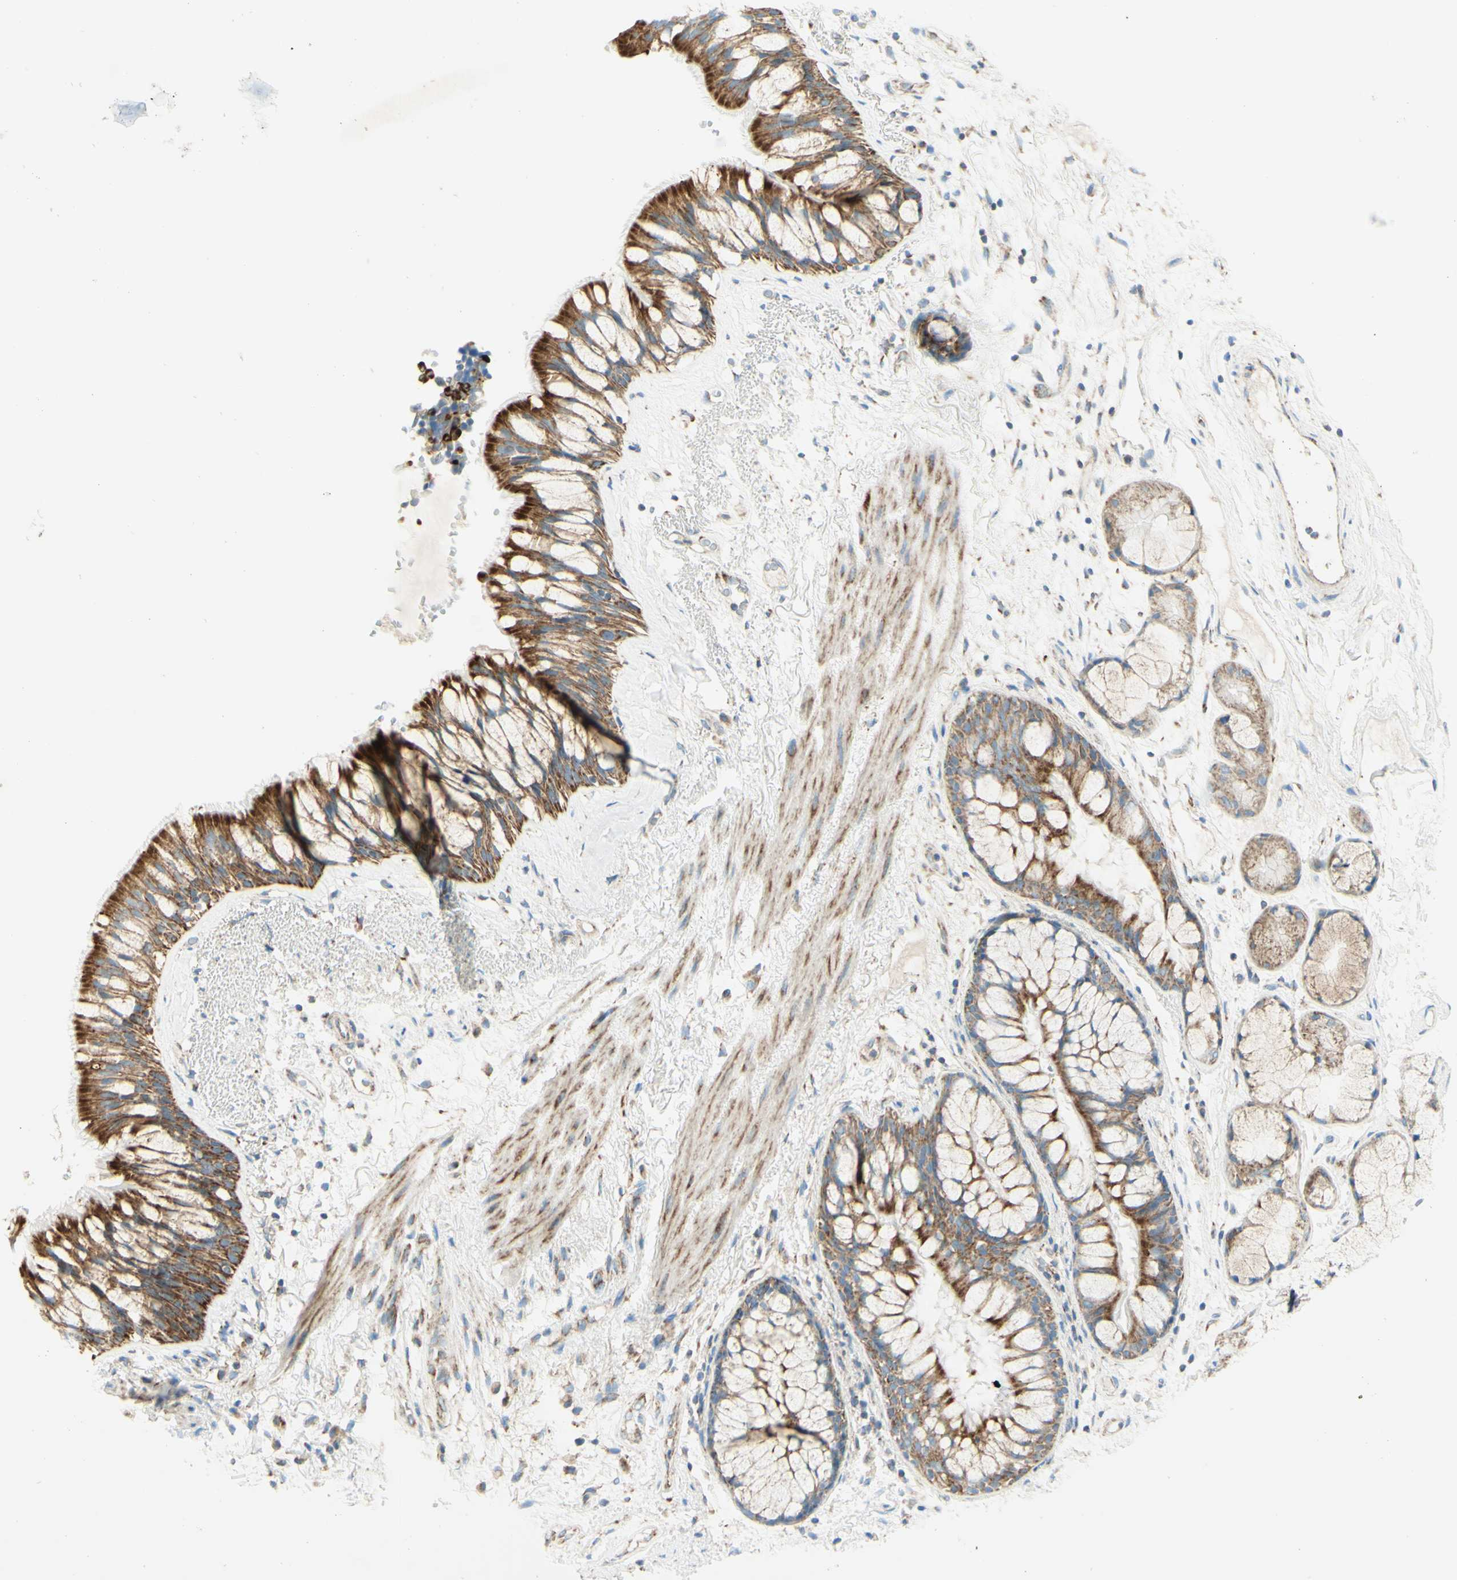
{"staining": {"intensity": "moderate", "quantity": ">75%", "location": "cytoplasmic/membranous"}, "tissue": "bronchus", "cell_type": "Respiratory epithelial cells", "image_type": "normal", "snomed": [{"axis": "morphology", "description": "Normal tissue, NOS"}, {"axis": "topography", "description": "Bronchus"}], "caption": "Human bronchus stained with a brown dye displays moderate cytoplasmic/membranous positive staining in about >75% of respiratory epithelial cells.", "gene": "ARMC10", "patient": {"sex": "male", "age": 66}}